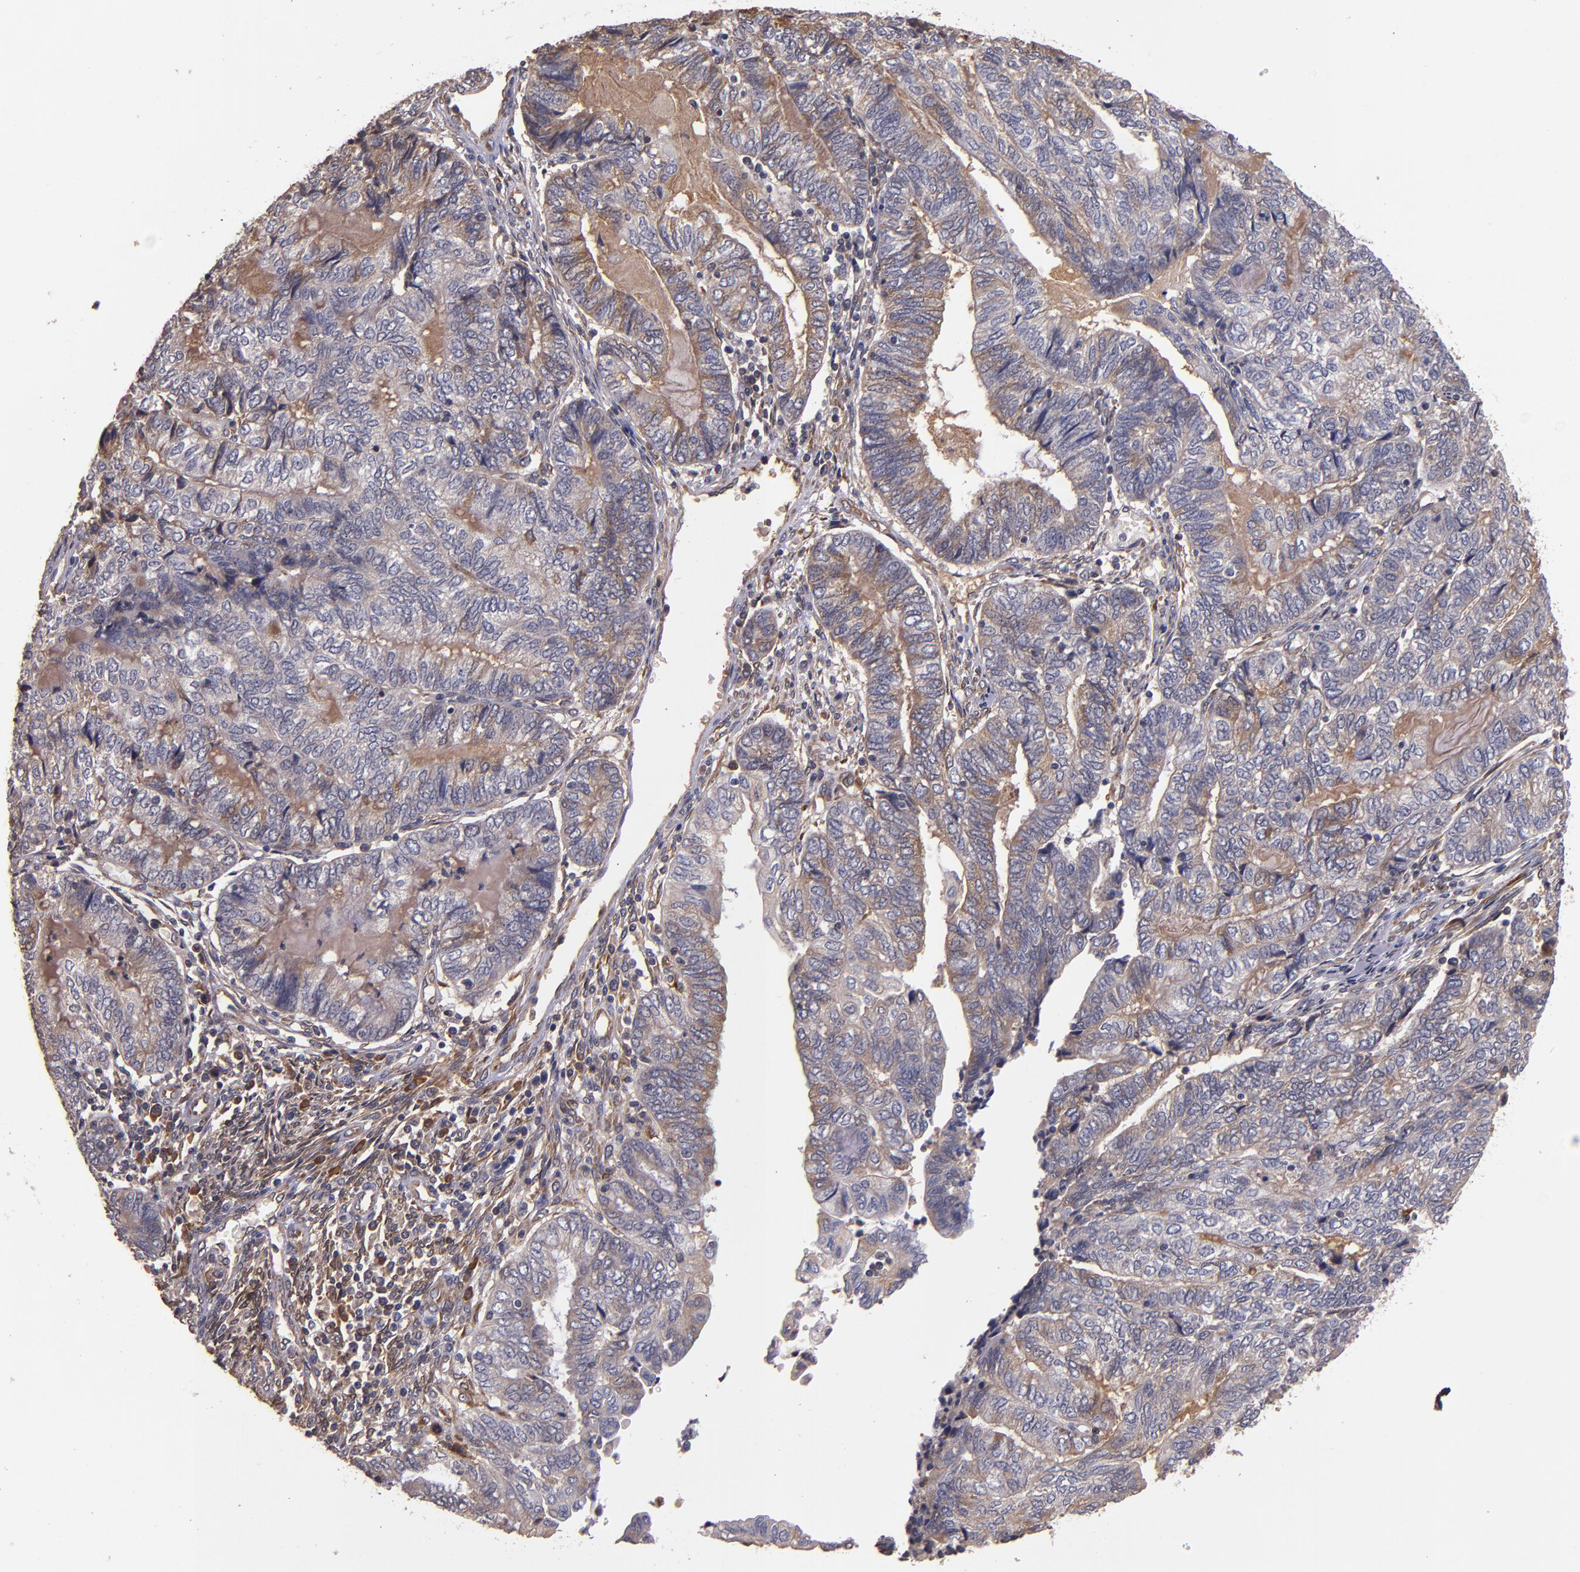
{"staining": {"intensity": "moderate", "quantity": "25%-75%", "location": "cytoplasmic/membranous"}, "tissue": "endometrial cancer", "cell_type": "Tumor cells", "image_type": "cancer", "snomed": [{"axis": "morphology", "description": "Adenocarcinoma, NOS"}, {"axis": "topography", "description": "Uterus"}, {"axis": "topography", "description": "Endometrium"}], "caption": "An image of adenocarcinoma (endometrial) stained for a protein exhibits moderate cytoplasmic/membranous brown staining in tumor cells.", "gene": "PRAF2", "patient": {"sex": "female", "age": 70}}